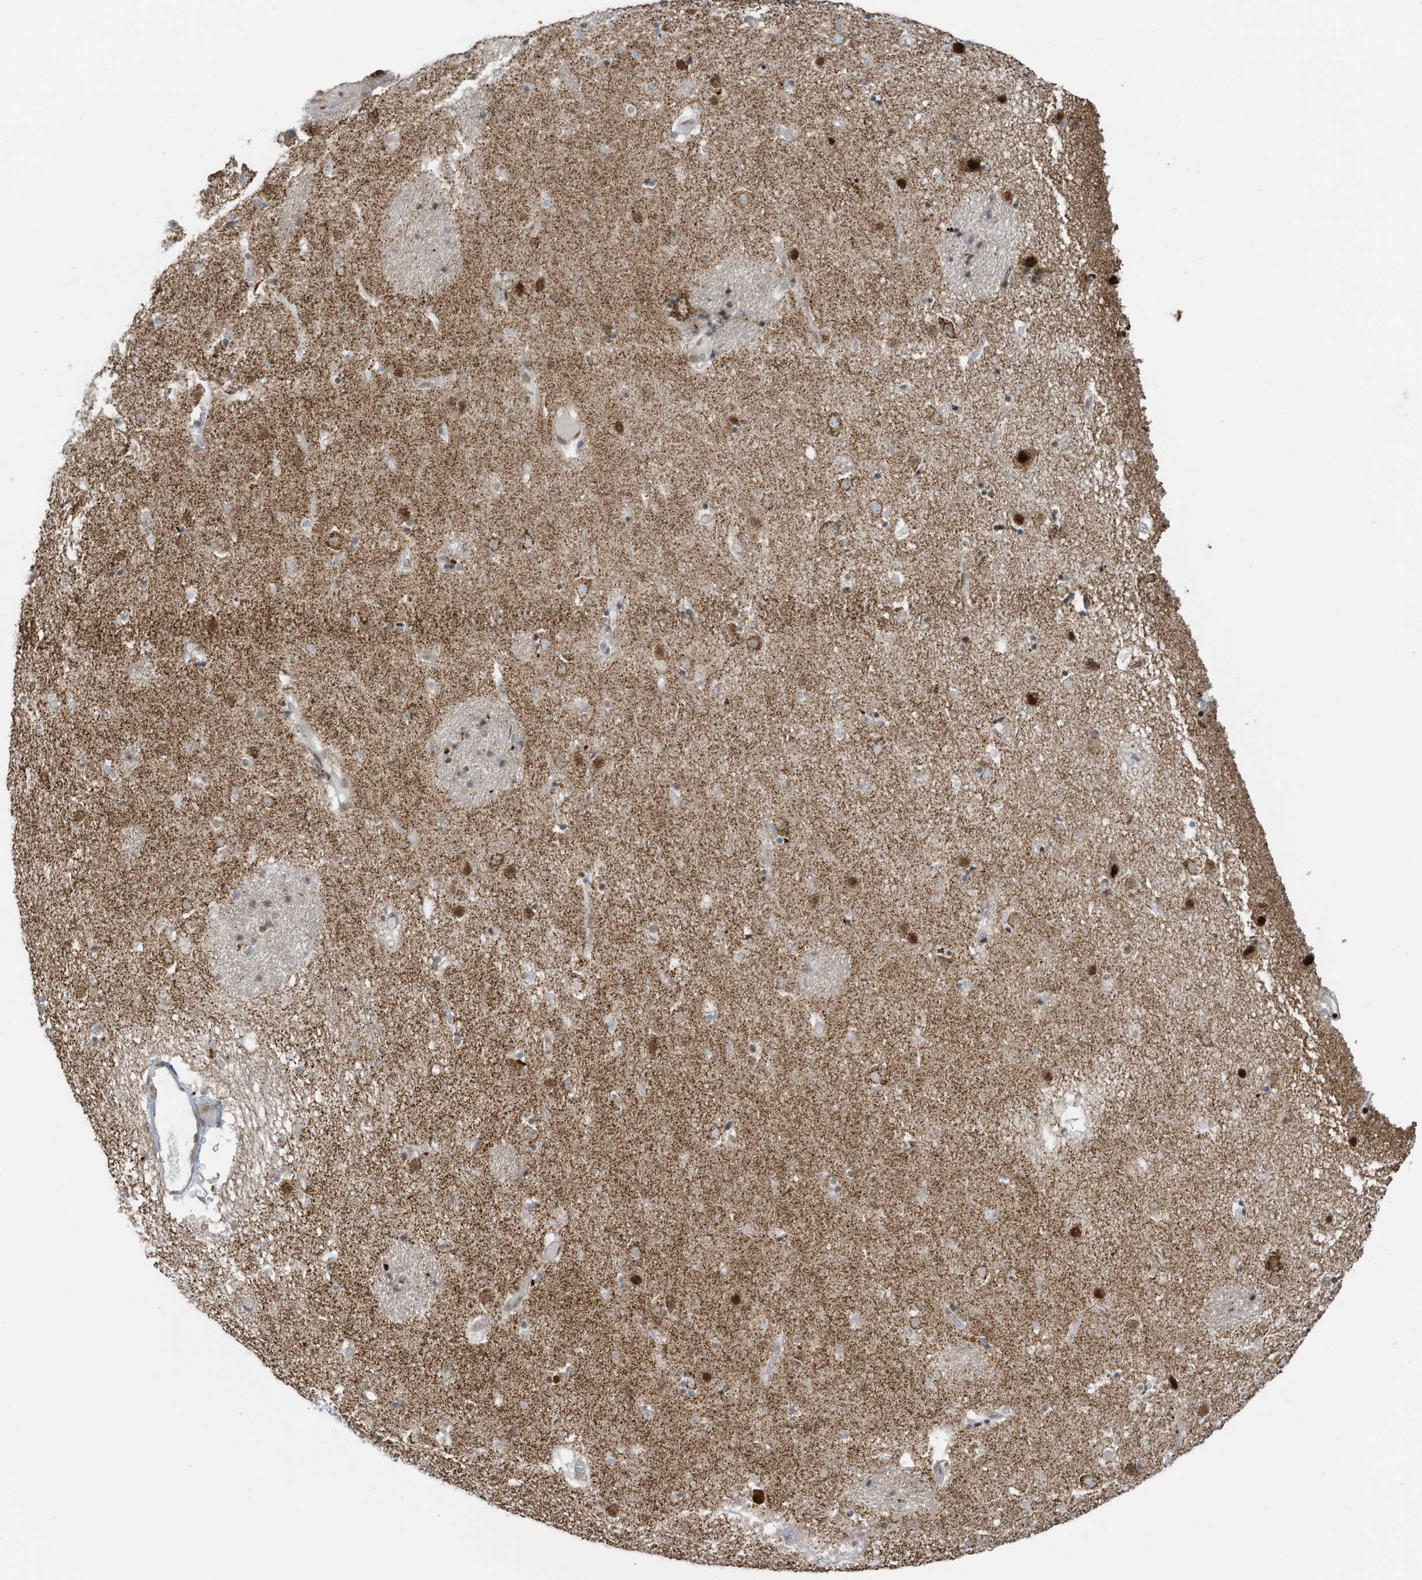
{"staining": {"intensity": "moderate", "quantity": "<25%", "location": "nuclear"}, "tissue": "caudate", "cell_type": "Glial cells", "image_type": "normal", "snomed": [{"axis": "morphology", "description": "Normal tissue, NOS"}, {"axis": "topography", "description": "Lateral ventricle wall"}], "caption": "High-magnification brightfield microscopy of benign caudate stained with DAB (brown) and counterstained with hematoxylin (blue). glial cells exhibit moderate nuclear positivity is seen in approximately<25% of cells.", "gene": "ECT2L", "patient": {"sex": "male", "age": 70}}